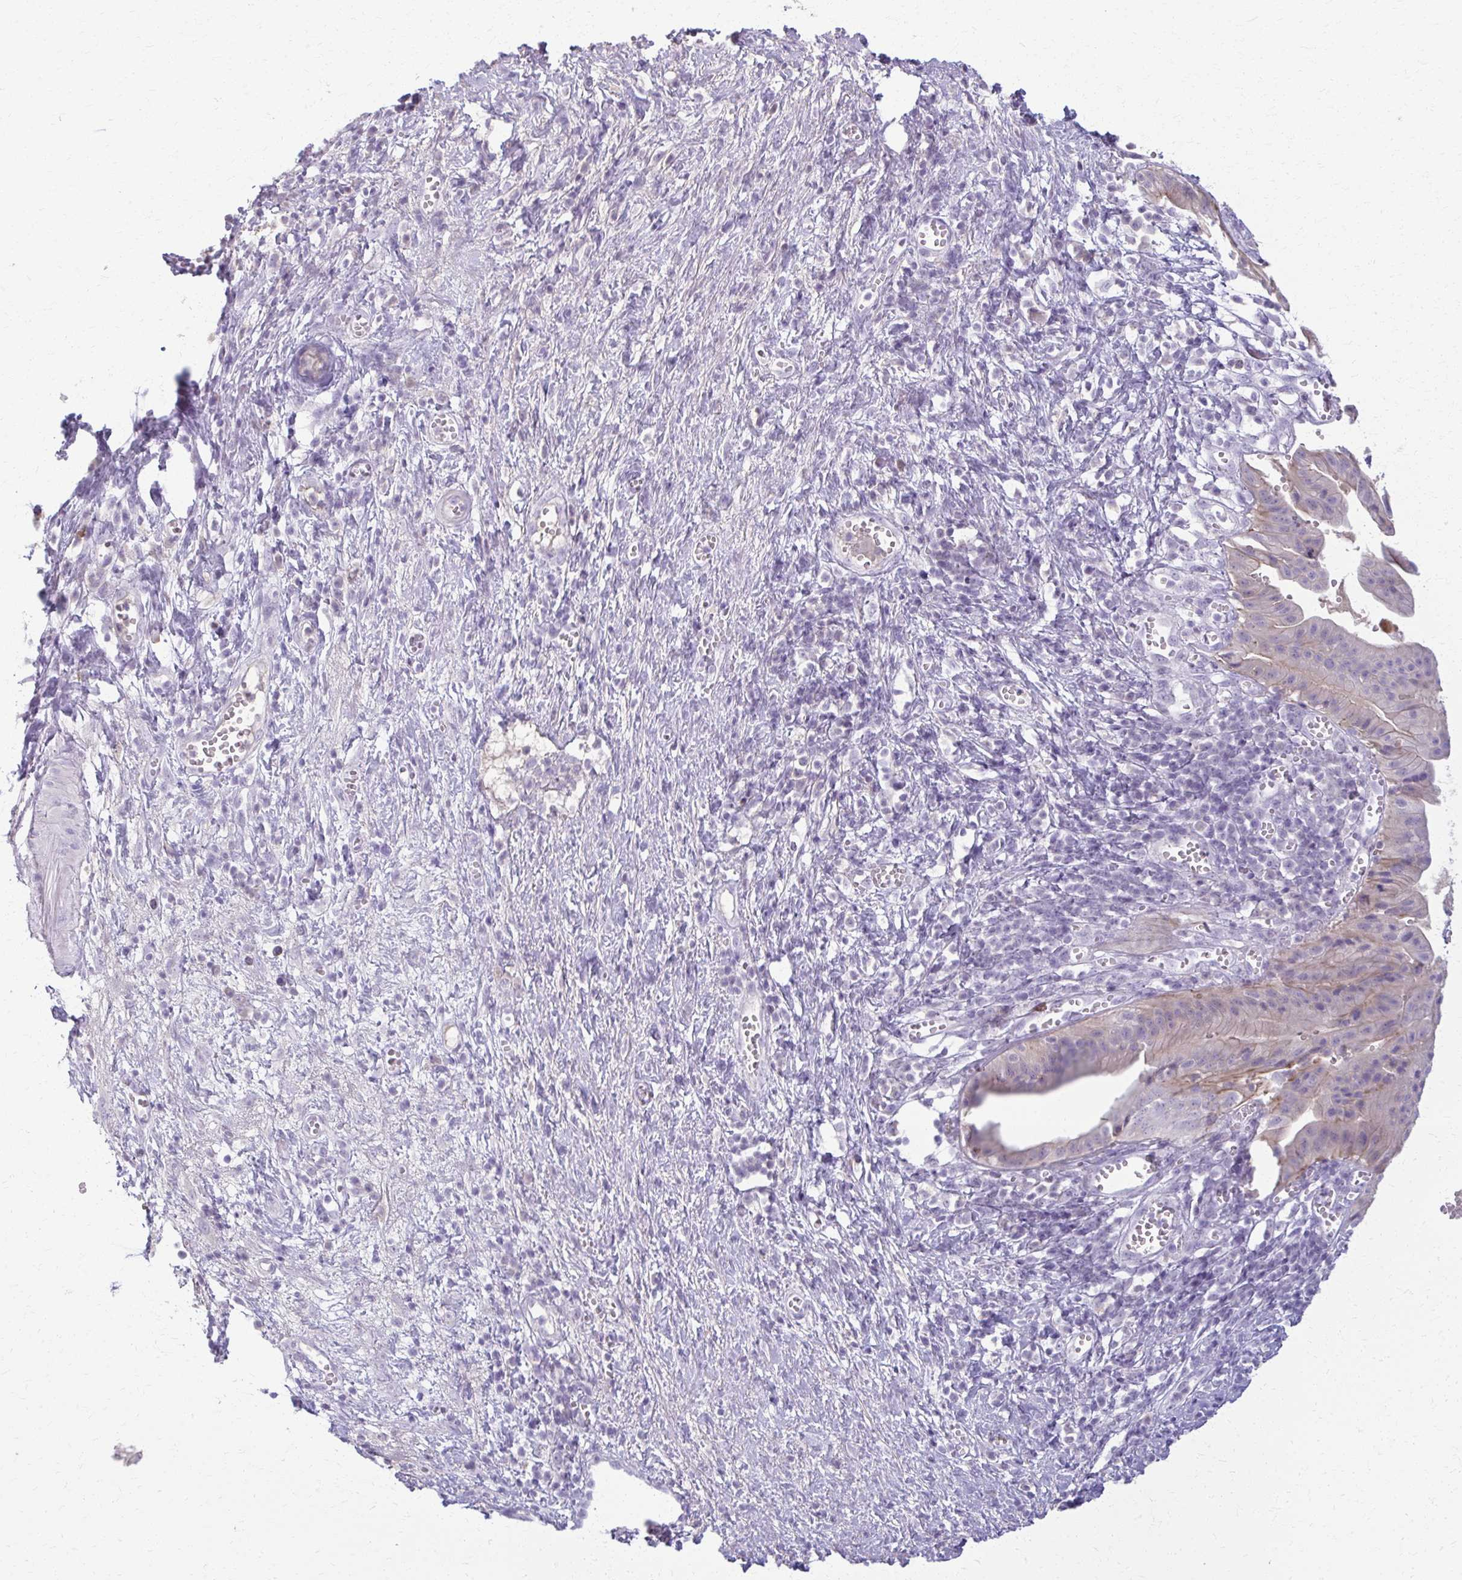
{"staining": {"intensity": "weak", "quantity": "<25%", "location": "cytoplasmic/membranous"}, "tissue": "pancreatic cancer", "cell_type": "Tumor cells", "image_type": "cancer", "snomed": [{"axis": "morphology", "description": "Adenocarcinoma, NOS"}, {"axis": "topography", "description": "Pancreas"}], "caption": "Protein analysis of adenocarcinoma (pancreatic) shows no significant staining in tumor cells.", "gene": "OR4M1", "patient": {"sex": "female", "age": 73}}